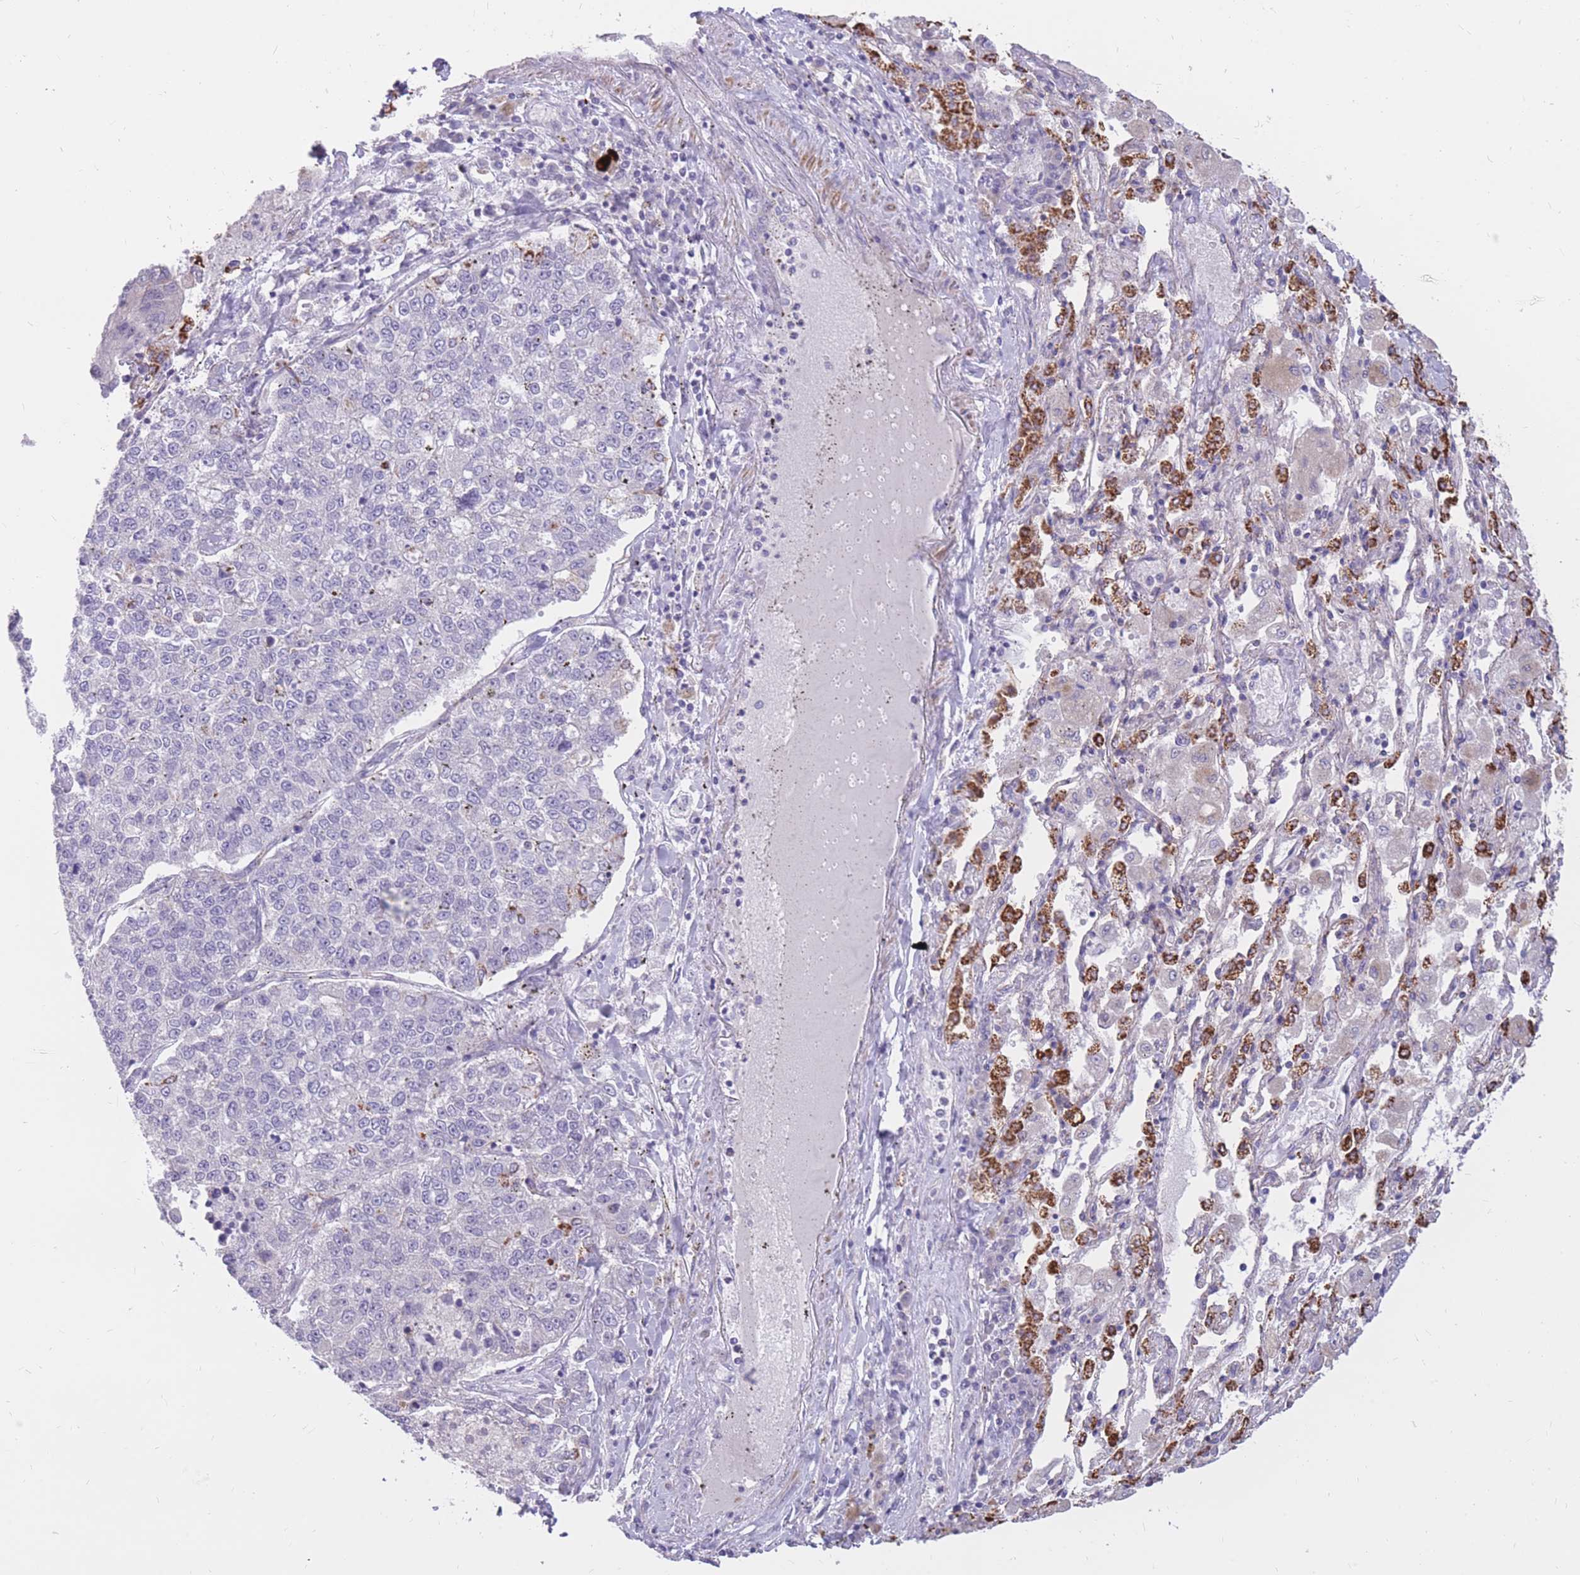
{"staining": {"intensity": "negative", "quantity": "none", "location": "none"}, "tissue": "lung cancer", "cell_type": "Tumor cells", "image_type": "cancer", "snomed": [{"axis": "morphology", "description": "Adenocarcinoma, NOS"}, {"axis": "topography", "description": "Lung"}], "caption": "The IHC photomicrograph has no significant expression in tumor cells of lung cancer tissue.", "gene": "RNF170", "patient": {"sex": "male", "age": 49}}